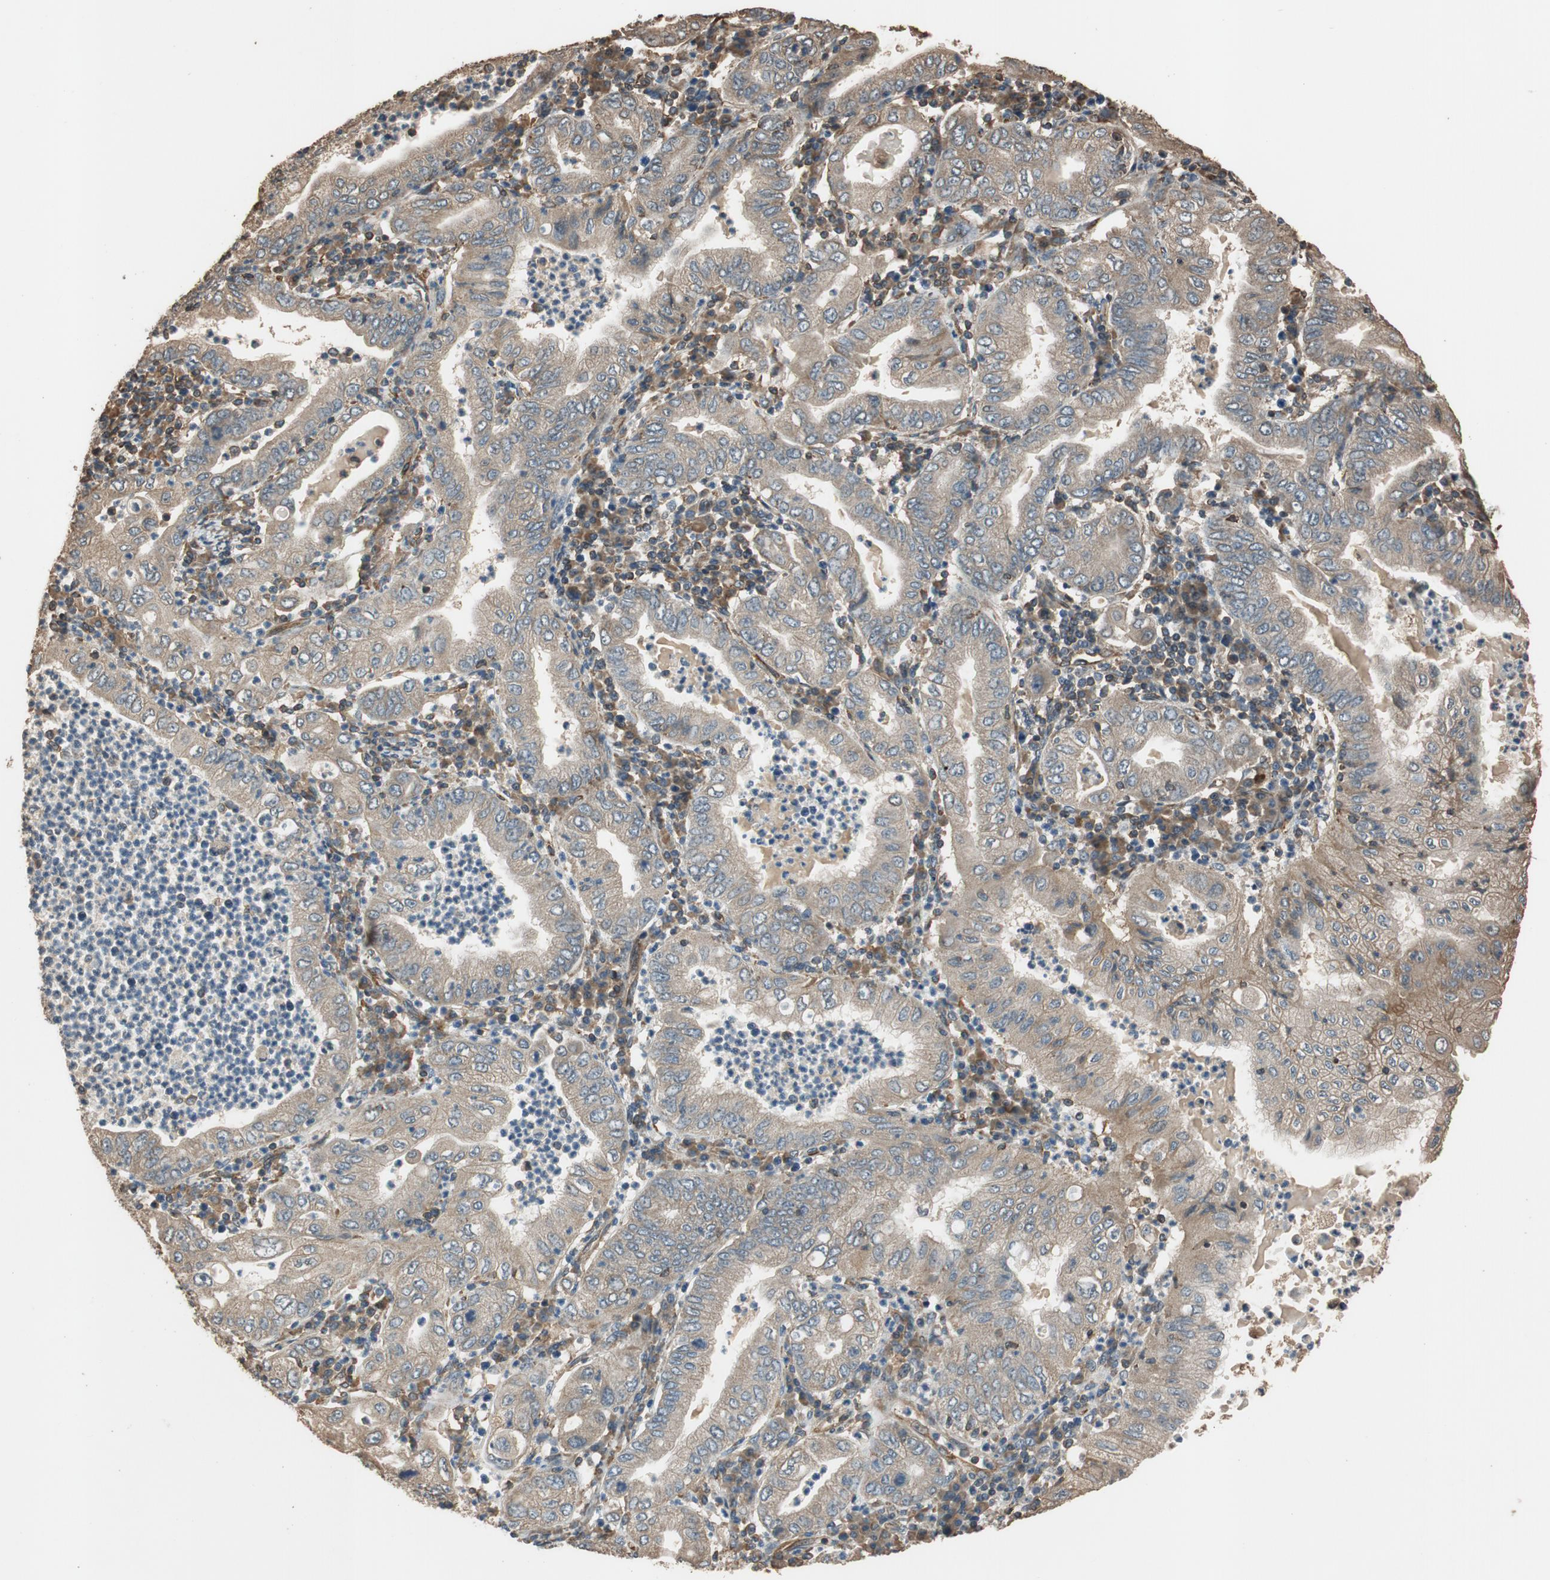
{"staining": {"intensity": "weak", "quantity": ">75%", "location": "cytoplasmic/membranous"}, "tissue": "stomach cancer", "cell_type": "Tumor cells", "image_type": "cancer", "snomed": [{"axis": "morphology", "description": "Normal tissue, NOS"}, {"axis": "morphology", "description": "Adenocarcinoma, NOS"}, {"axis": "topography", "description": "Esophagus"}, {"axis": "topography", "description": "Stomach, upper"}, {"axis": "topography", "description": "Peripheral nerve tissue"}], "caption": "This histopathology image displays immunohistochemistry staining of human adenocarcinoma (stomach), with low weak cytoplasmic/membranous expression in approximately >75% of tumor cells.", "gene": "MST1R", "patient": {"sex": "male", "age": 62}}